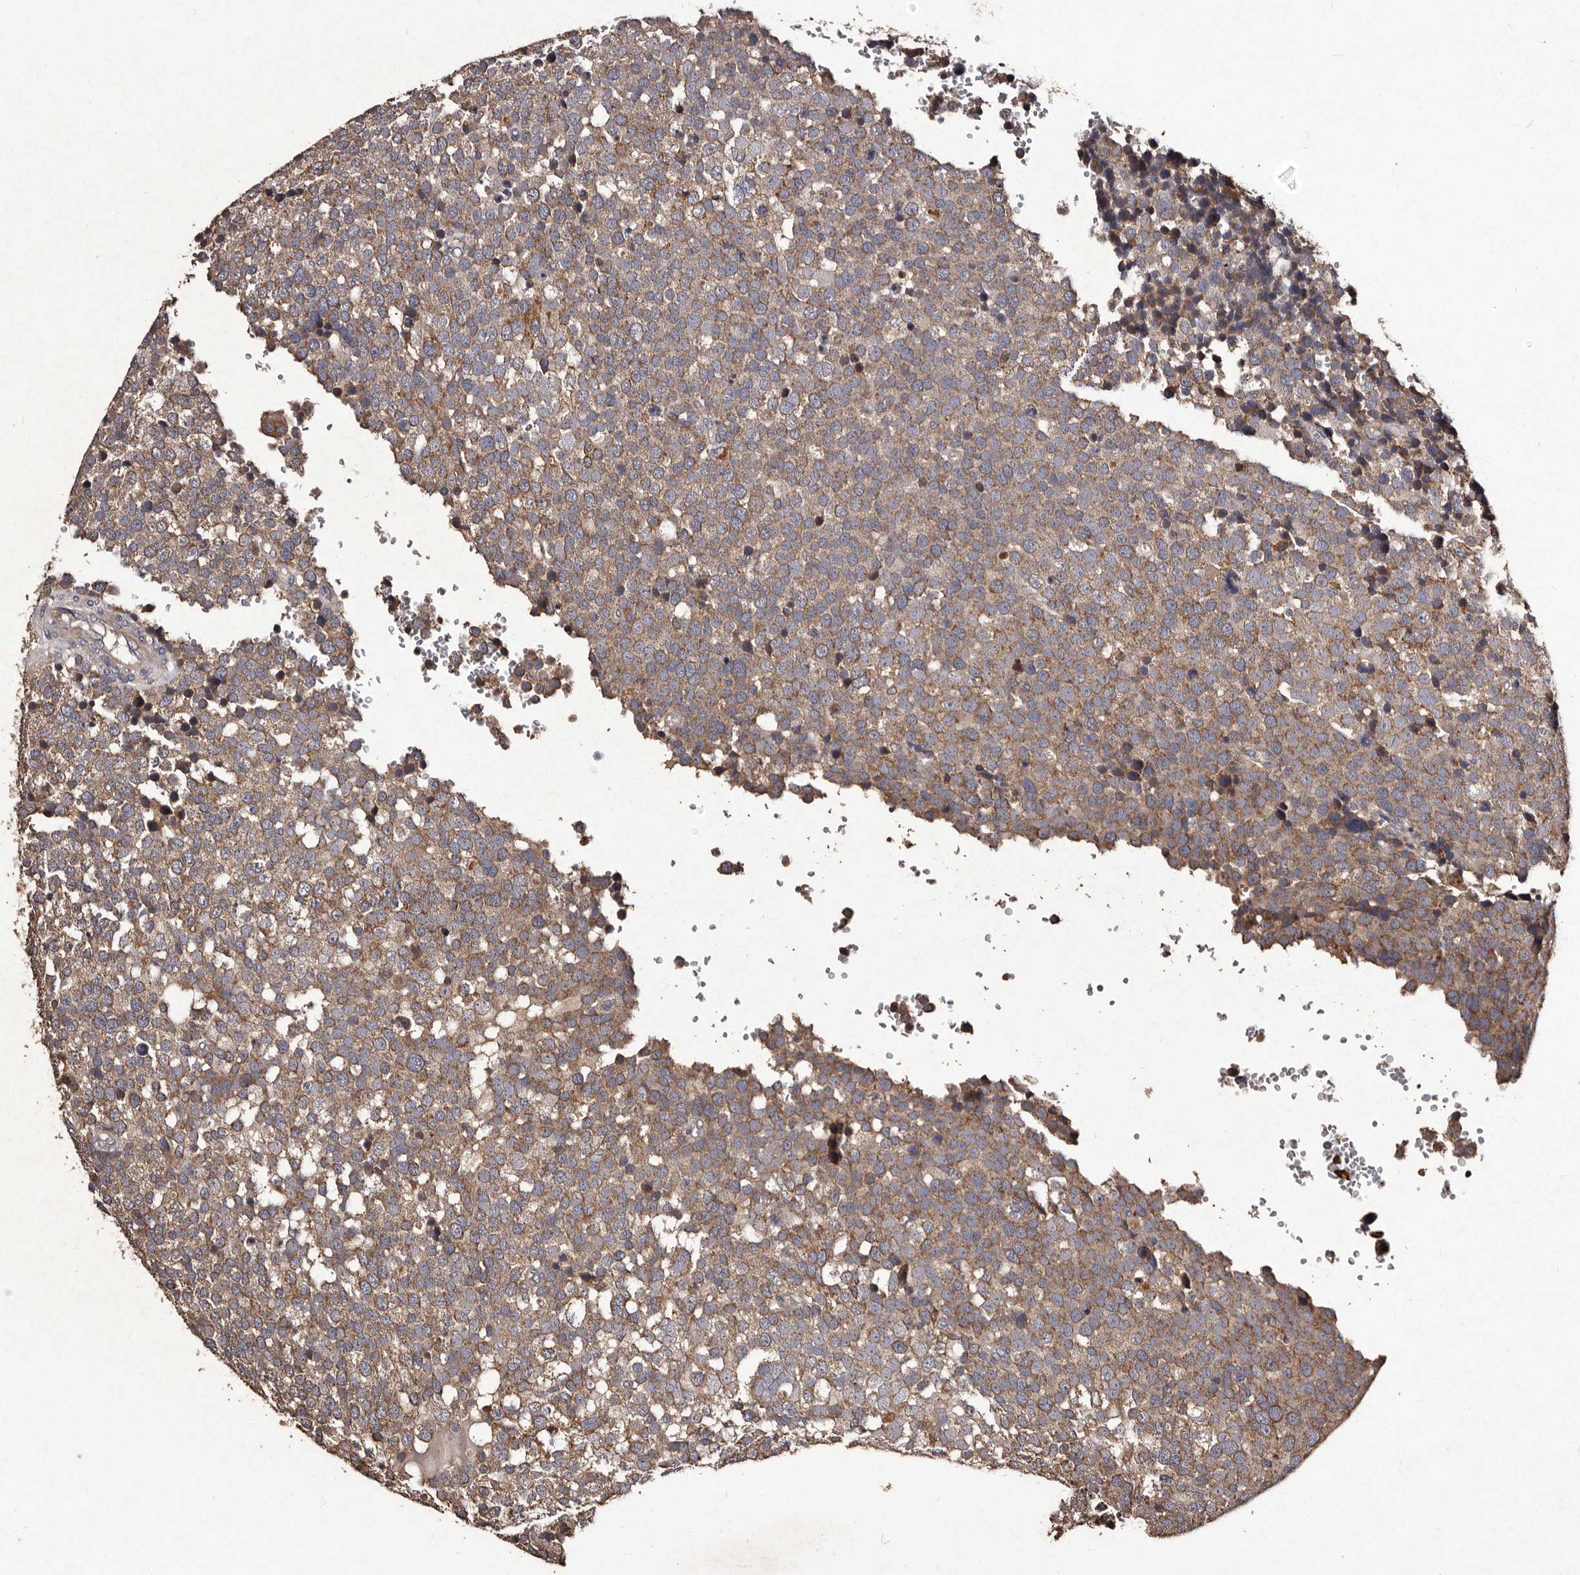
{"staining": {"intensity": "moderate", "quantity": ">75%", "location": "cytoplasmic/membranous"}, "tissue": "testis cancer", "cell_type": "Tumor cells", "image_type": "cancer", "snomed": [{"axis": "morphology", "description": "Seminoma, NOS"}, {"axis": "topography", "description": "Testis"}], "caption": "Tumor cells show medium levels of moderate cytoplasmic/membranous staining in approximately >75% of cells in human testis cancer.", "gene": "TFB1M", "patient": {"sex": "male", "age": 71}}